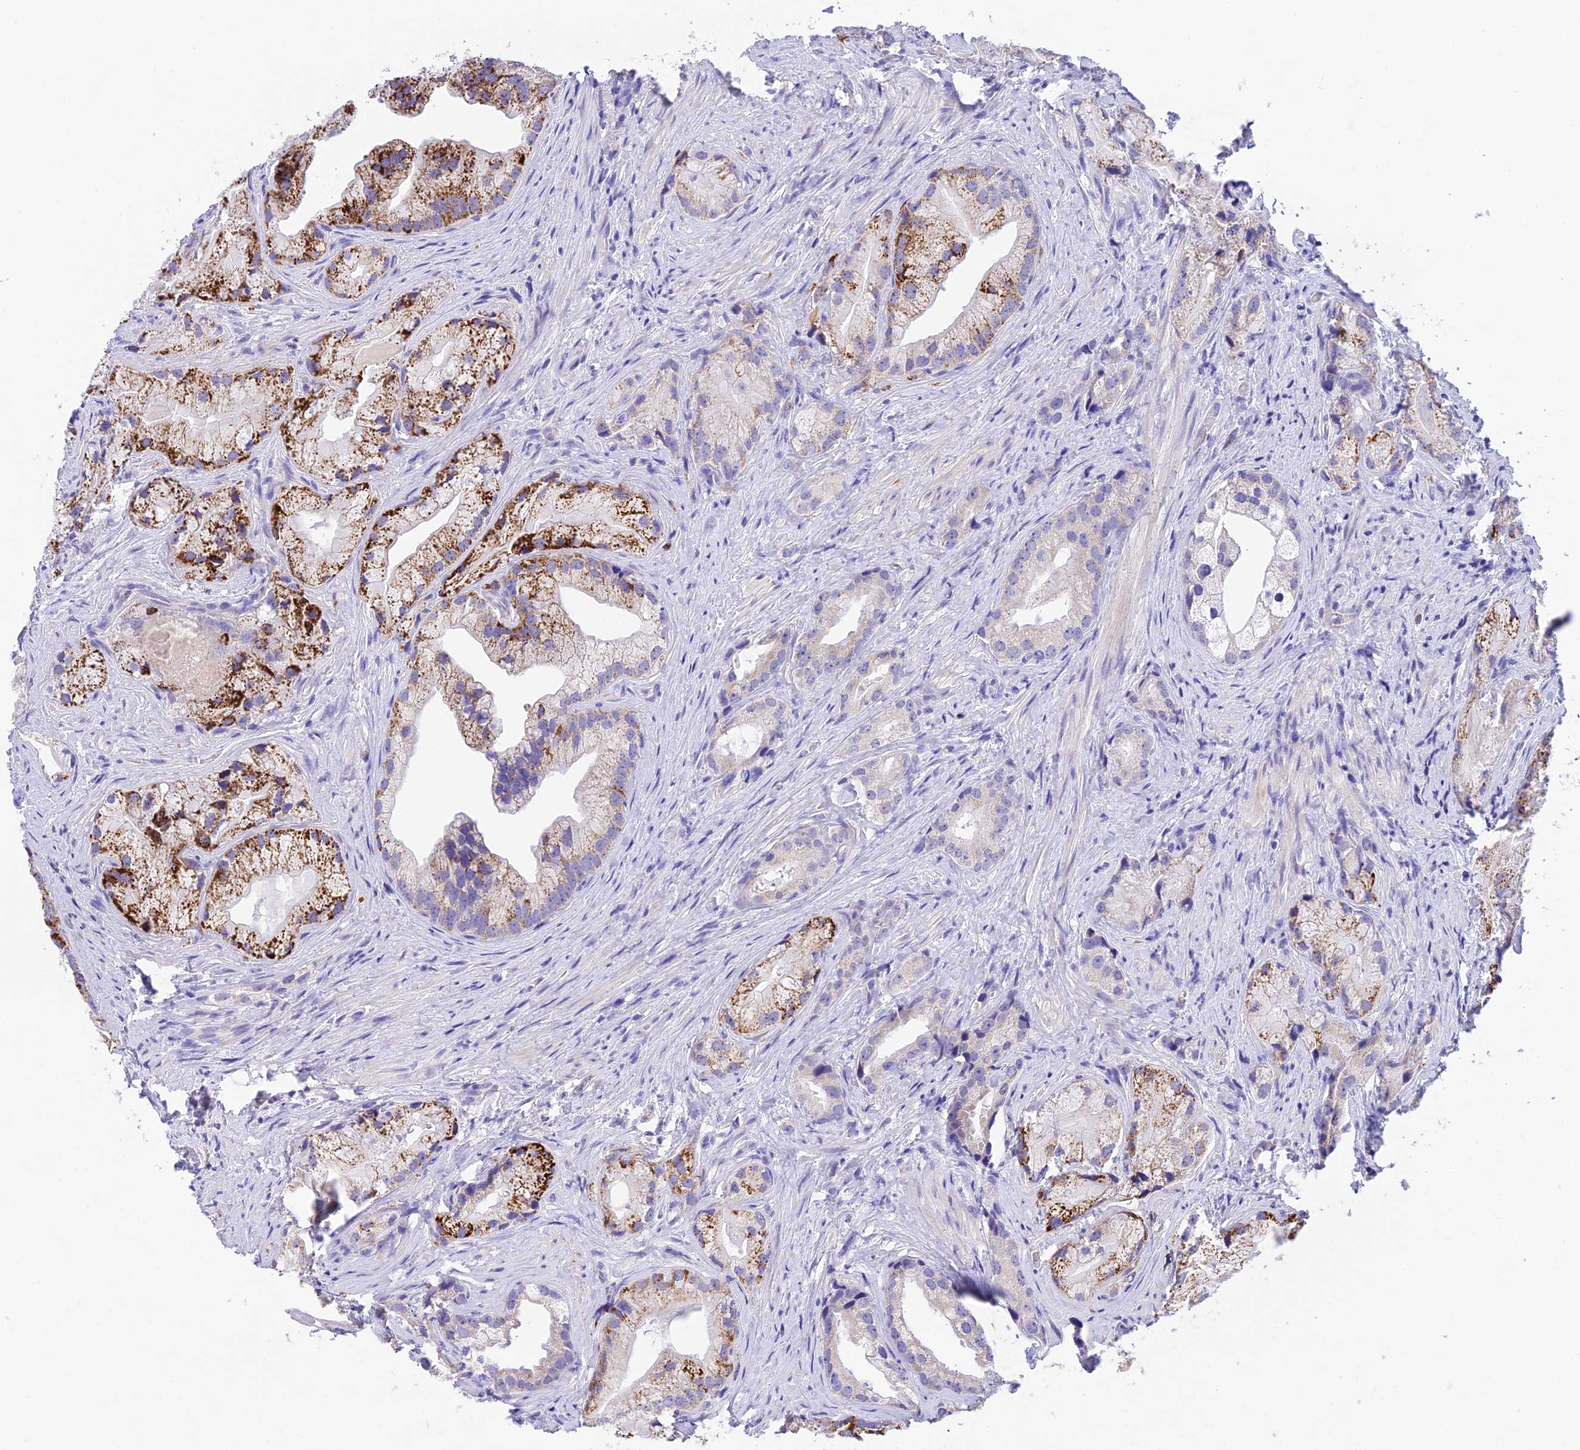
{"staining": {"intensity": "strong", "quantity": "<25%", "location": "cytoplasmic/membranous"}, "tissue": "prostate cancer", "cell_type": "Tumor cells", "image_type": "cancer", "snomed": [{"axis": "morphology", "description": "Adenocarcinoma, Low grade"}, {"axis": "topography", "description": "Prostate"}], "caption": "Tumor cells show medium levels of strong cytoplasmic/membranous staining in about <25% of cells in human prostate cancer (adenocarcinoma (low-grade)).", "gene": "MS4A5", "patient": {"sex": "male", "age": 71}}